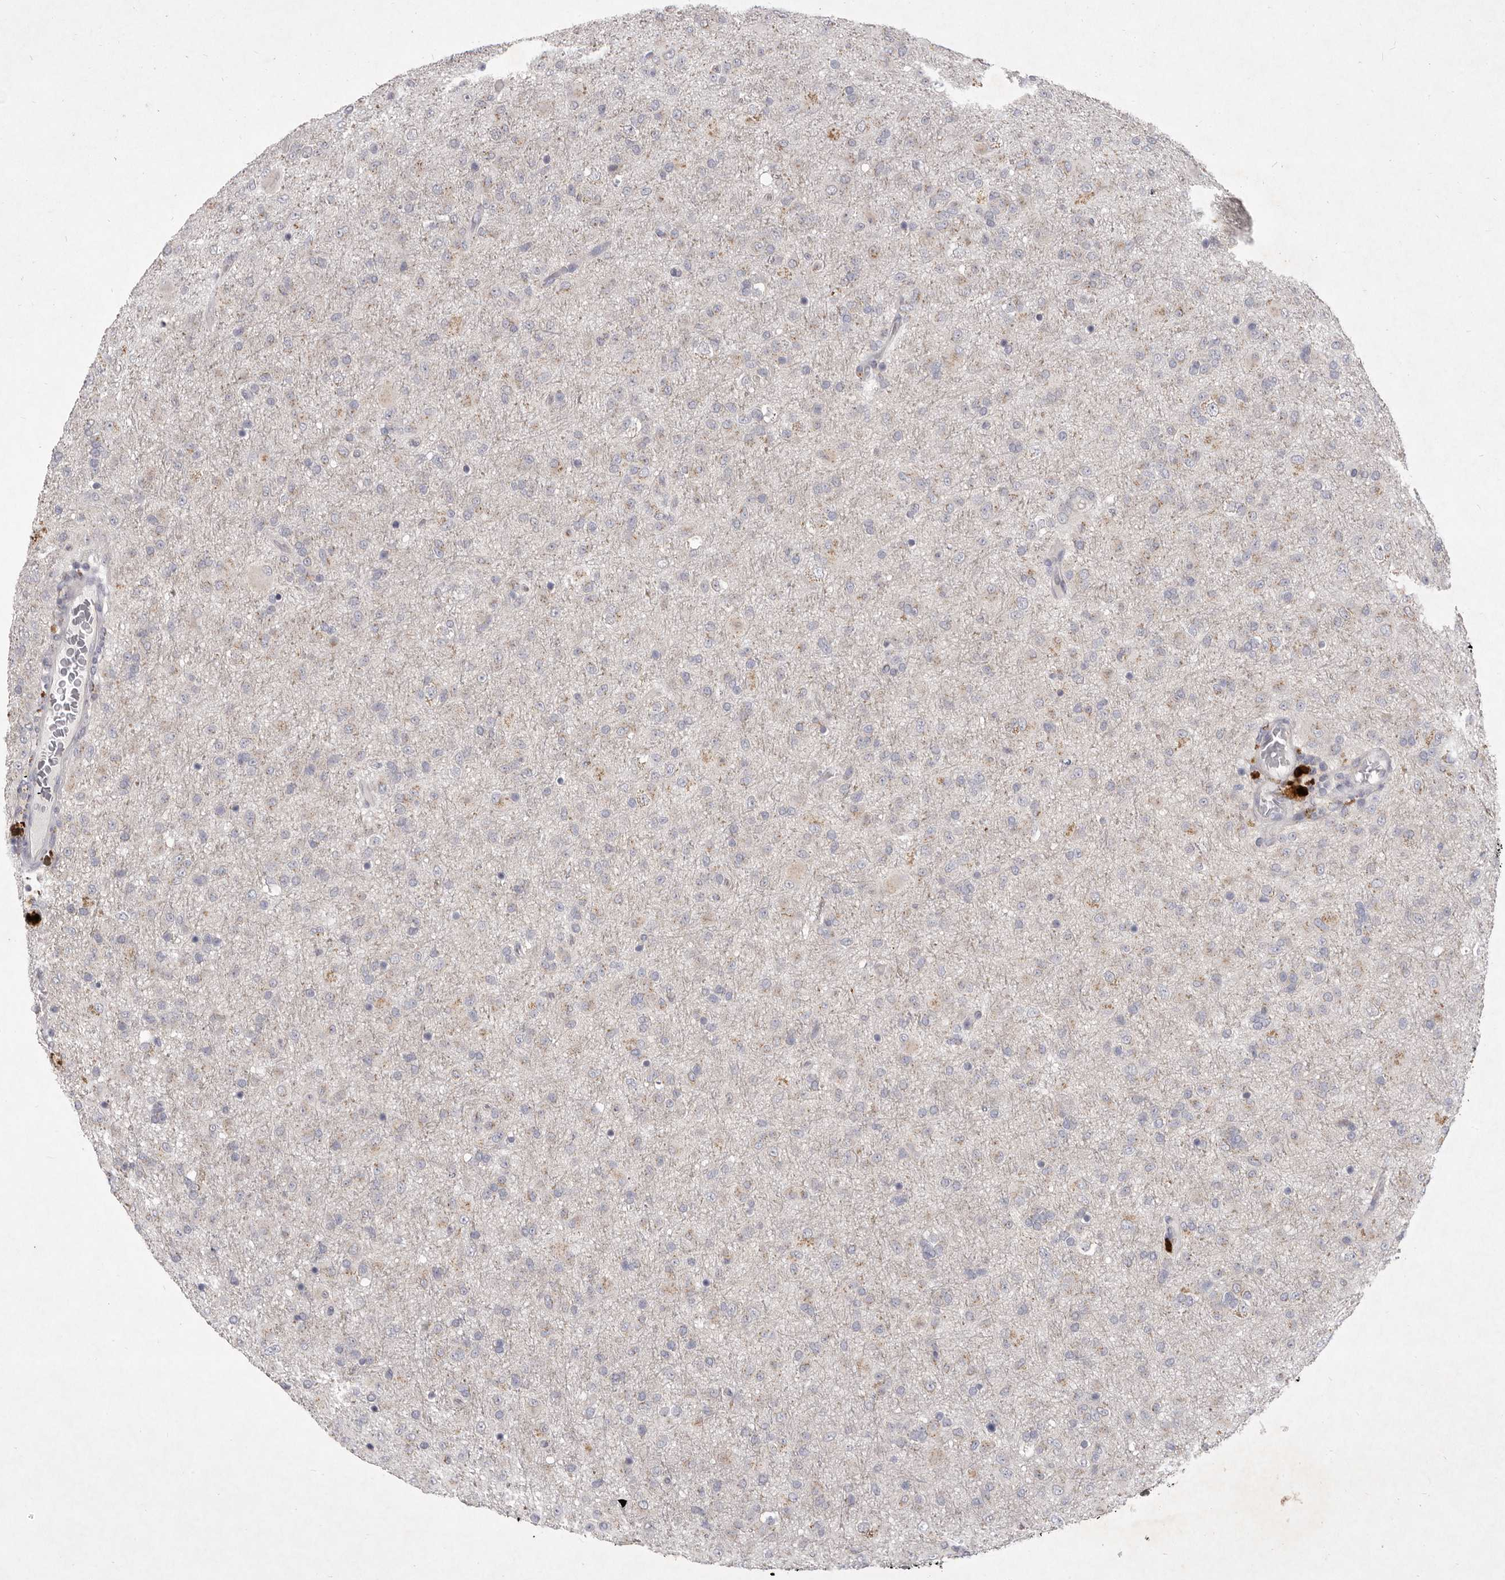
{"staining": {"intensity": "weak", "quantity": "<25%", "location": "cytoplasmic/membranous"}, "tissue": "glioma", "cell_type": "Tumor cells", "image_type": "cancer", "snomed": [{"axis": "morphology", "description": "Glioma, malignant, Low grade"}, {"axis": "topography", "description": "Brain"}], "caption": "DAB (3,3'-diaminobenzidine) immunohistochemical staining of human malignant low-grade glioma shows no significant positivity in tumor cells.", "gene": "P2RX6", "patient": {"sex": "male", "age": 65}}